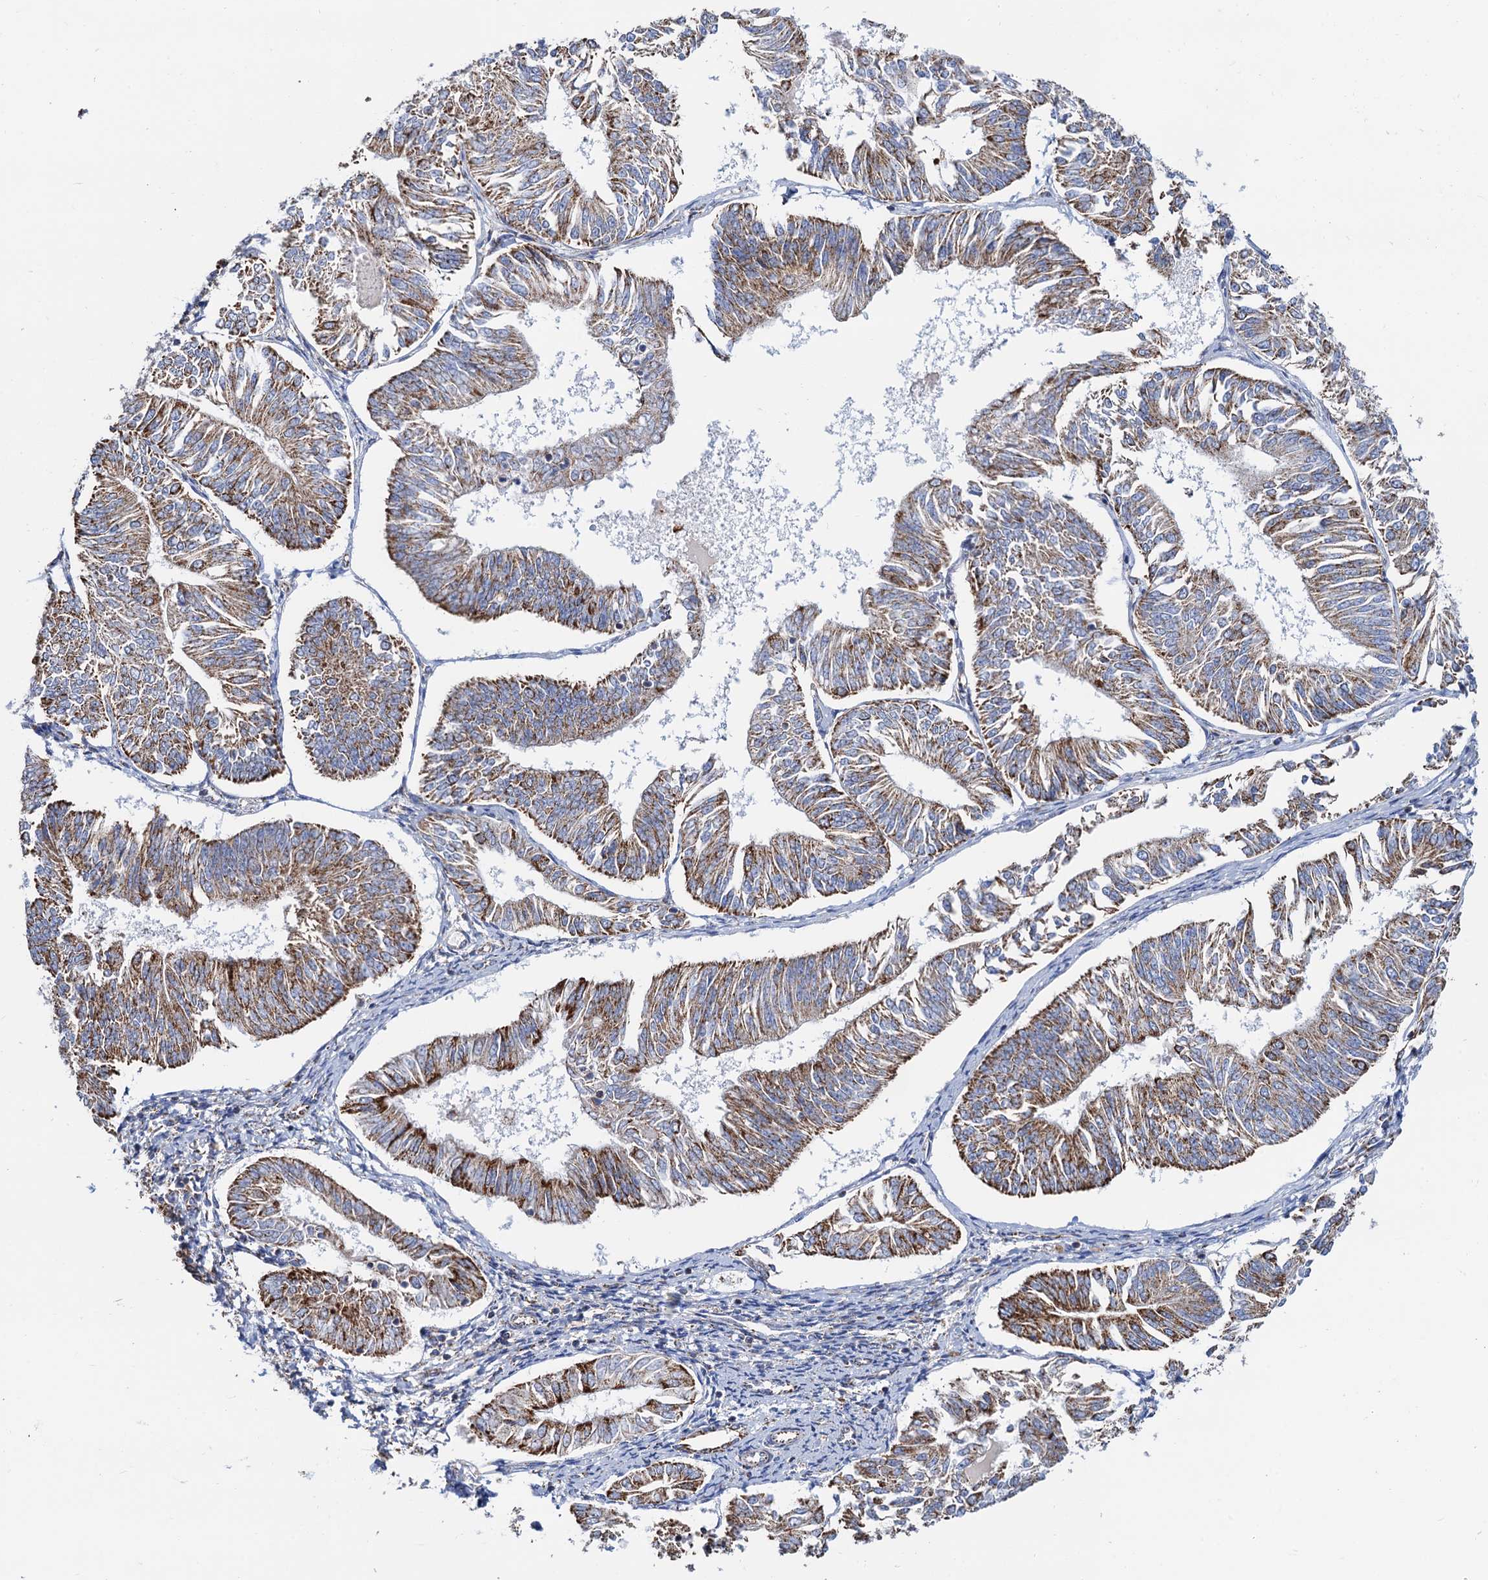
{"staining": {"intensity": "moderate", "quantity": ">75%", "location": "cytoplasmic/membranous"}, "tissue": "endometrial cancer", "cell_type": "Tumor cells", "image_type": "cancer", "snomed": [{"axis": "morphology", "description": "Adenocarcinoma, NOS"}, {"axis": "topography", "description": "Endometrium"}], "caption": "Moderate cytoplasmic/membranous staining is identified in about >75% of tumor cells in endometrial adenocarcinoma.", "gene": "C2CD3", "patient": {"sex": "female", "age": 58}}